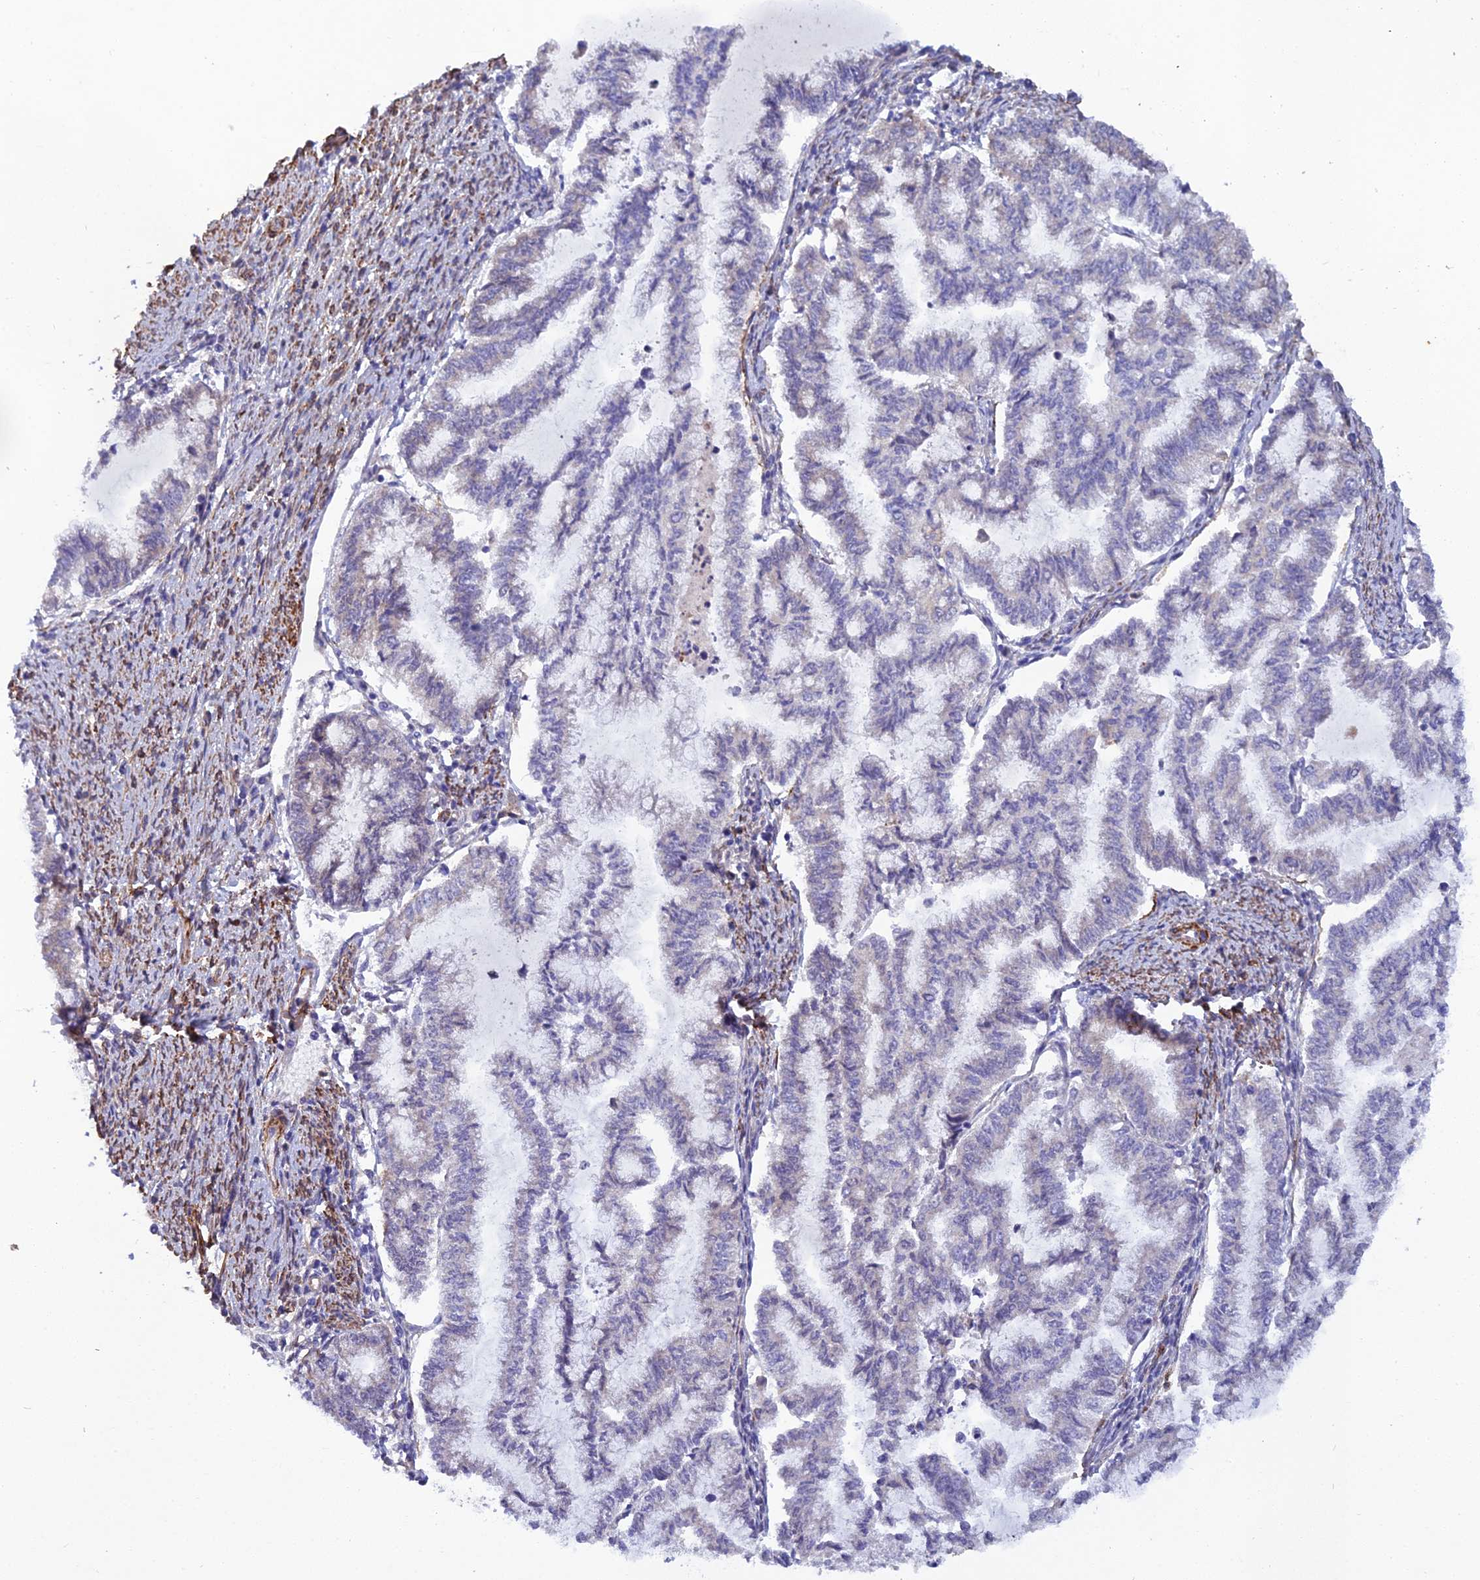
{"staining": {"intensity": "negative", "quantity": "none", "location": "none"}, "tissue": "endometrial cancer", "cell_type": "Tumor cells", "image_type": "cancer", "snomed": [{"axis": "morphology", "description": "Adenocarcinoma, NOS"}, {"axis": "topography", "description": "Endometrium"}], "caption": "The image reveals no staining of tumor cells in adenocarcinoma (endometrial).", "gene": "RALGAPA2", "patient": {"sex": "female", "age": 79}}